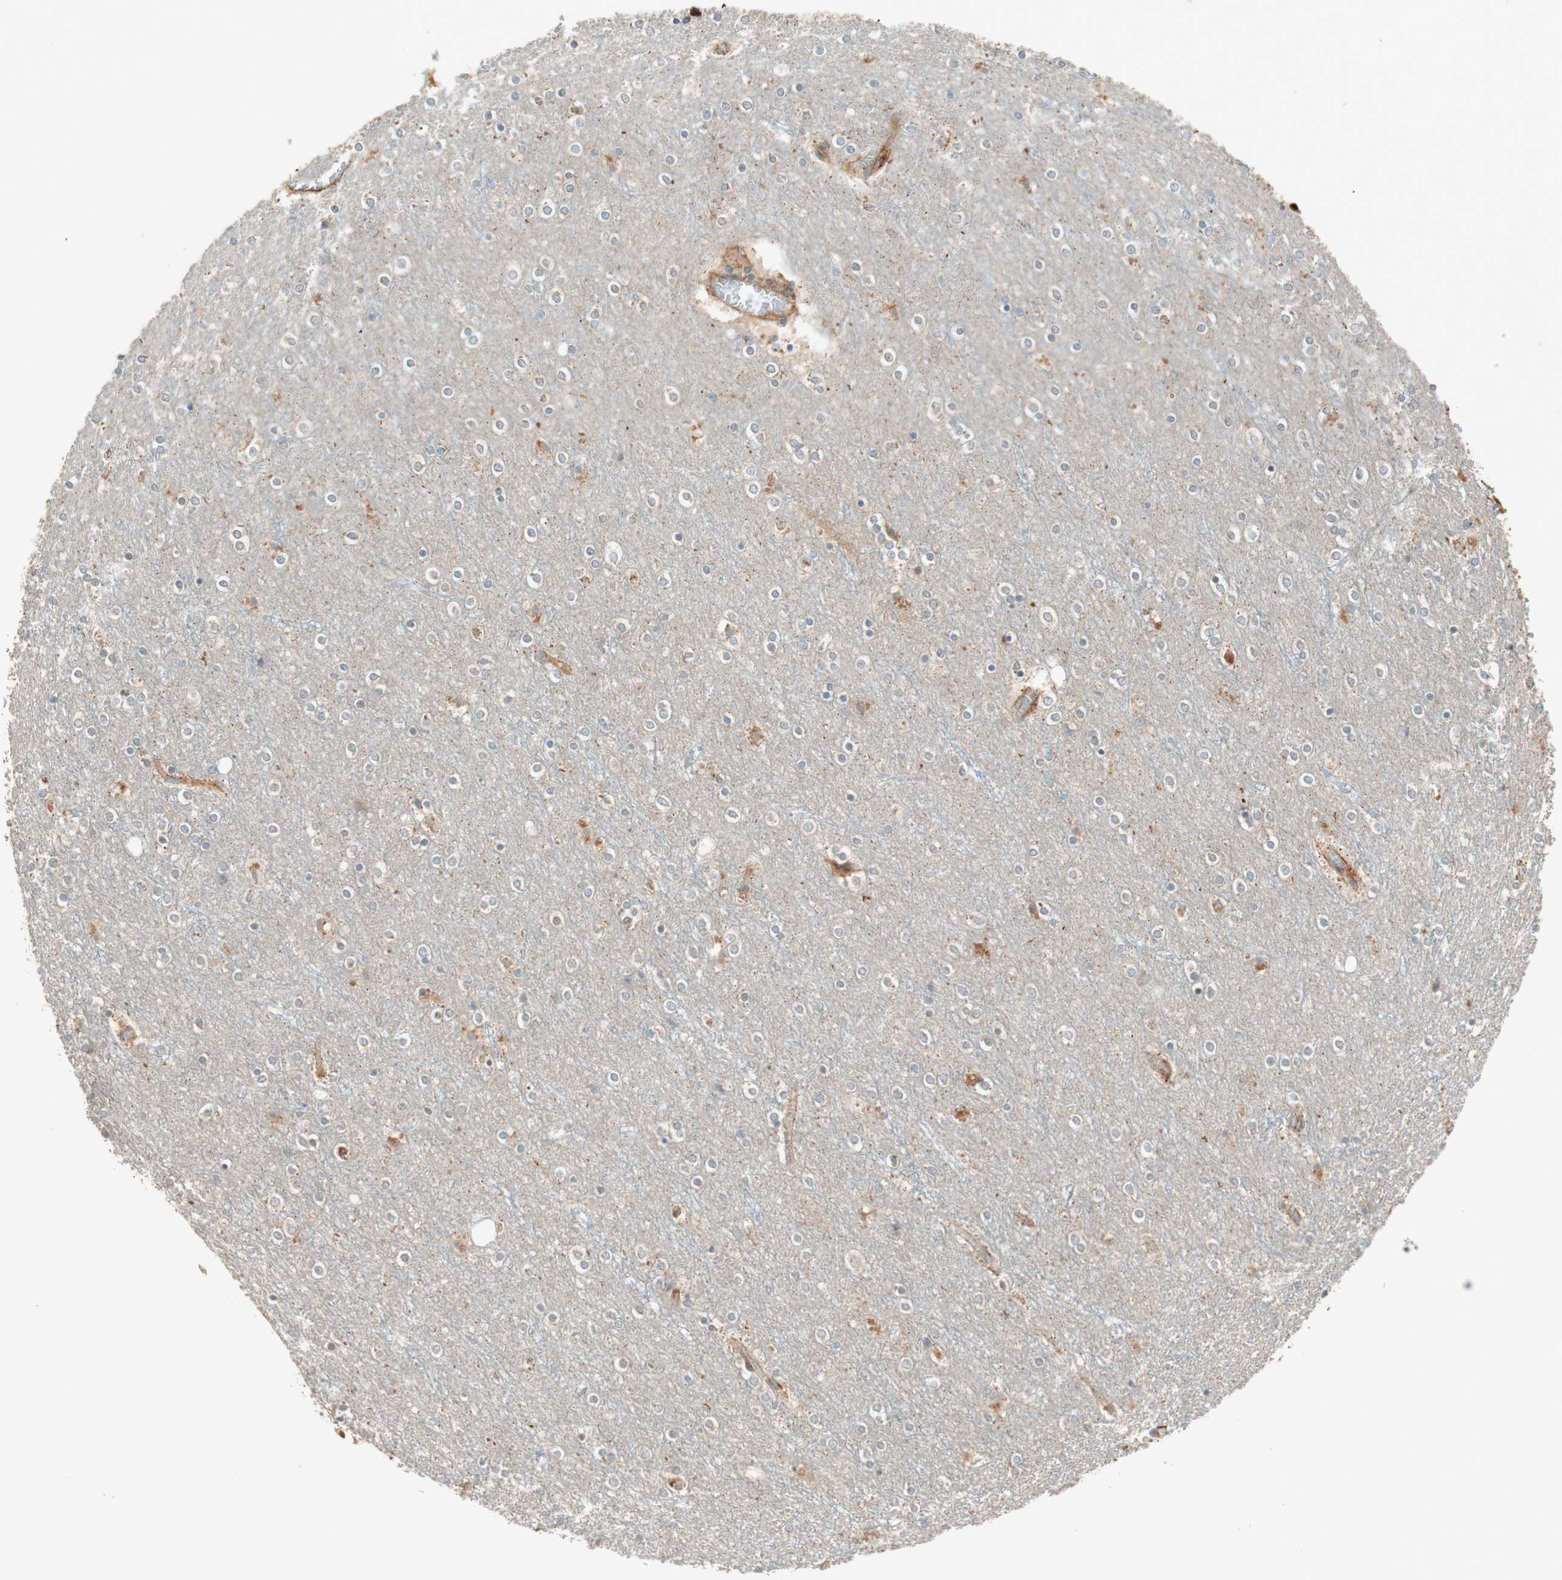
{"staining": {"intensity": "weak", "quantity": ">75%", "location": "cytoplasmic/membranous"}, "tissue": "cerebral cortex", "cell_type": "Endothelial cells", "image_type": "normal", "snomed": [{"axis": "morphology", "description": "Normal tissue, NOS"}, {"axis": "topography", "description": "Cerebral cortex"}], "caption": "High-magnification brightfield microscopy of benign cerebral cortex stained with DAB (3,3'-diaminobenzidine) (brown) and counterstained with hematoxylin (blue). endothelial cells exhibit weak cytoplasmic/membranous positivity is present in approximately>75% of cells. Immunohistochemistry (ihc) stains the protein of interest in brown and the nuclei are stained blue.", "gene": "EPHA6", "patient": {"sex": "female", "age": 54}}